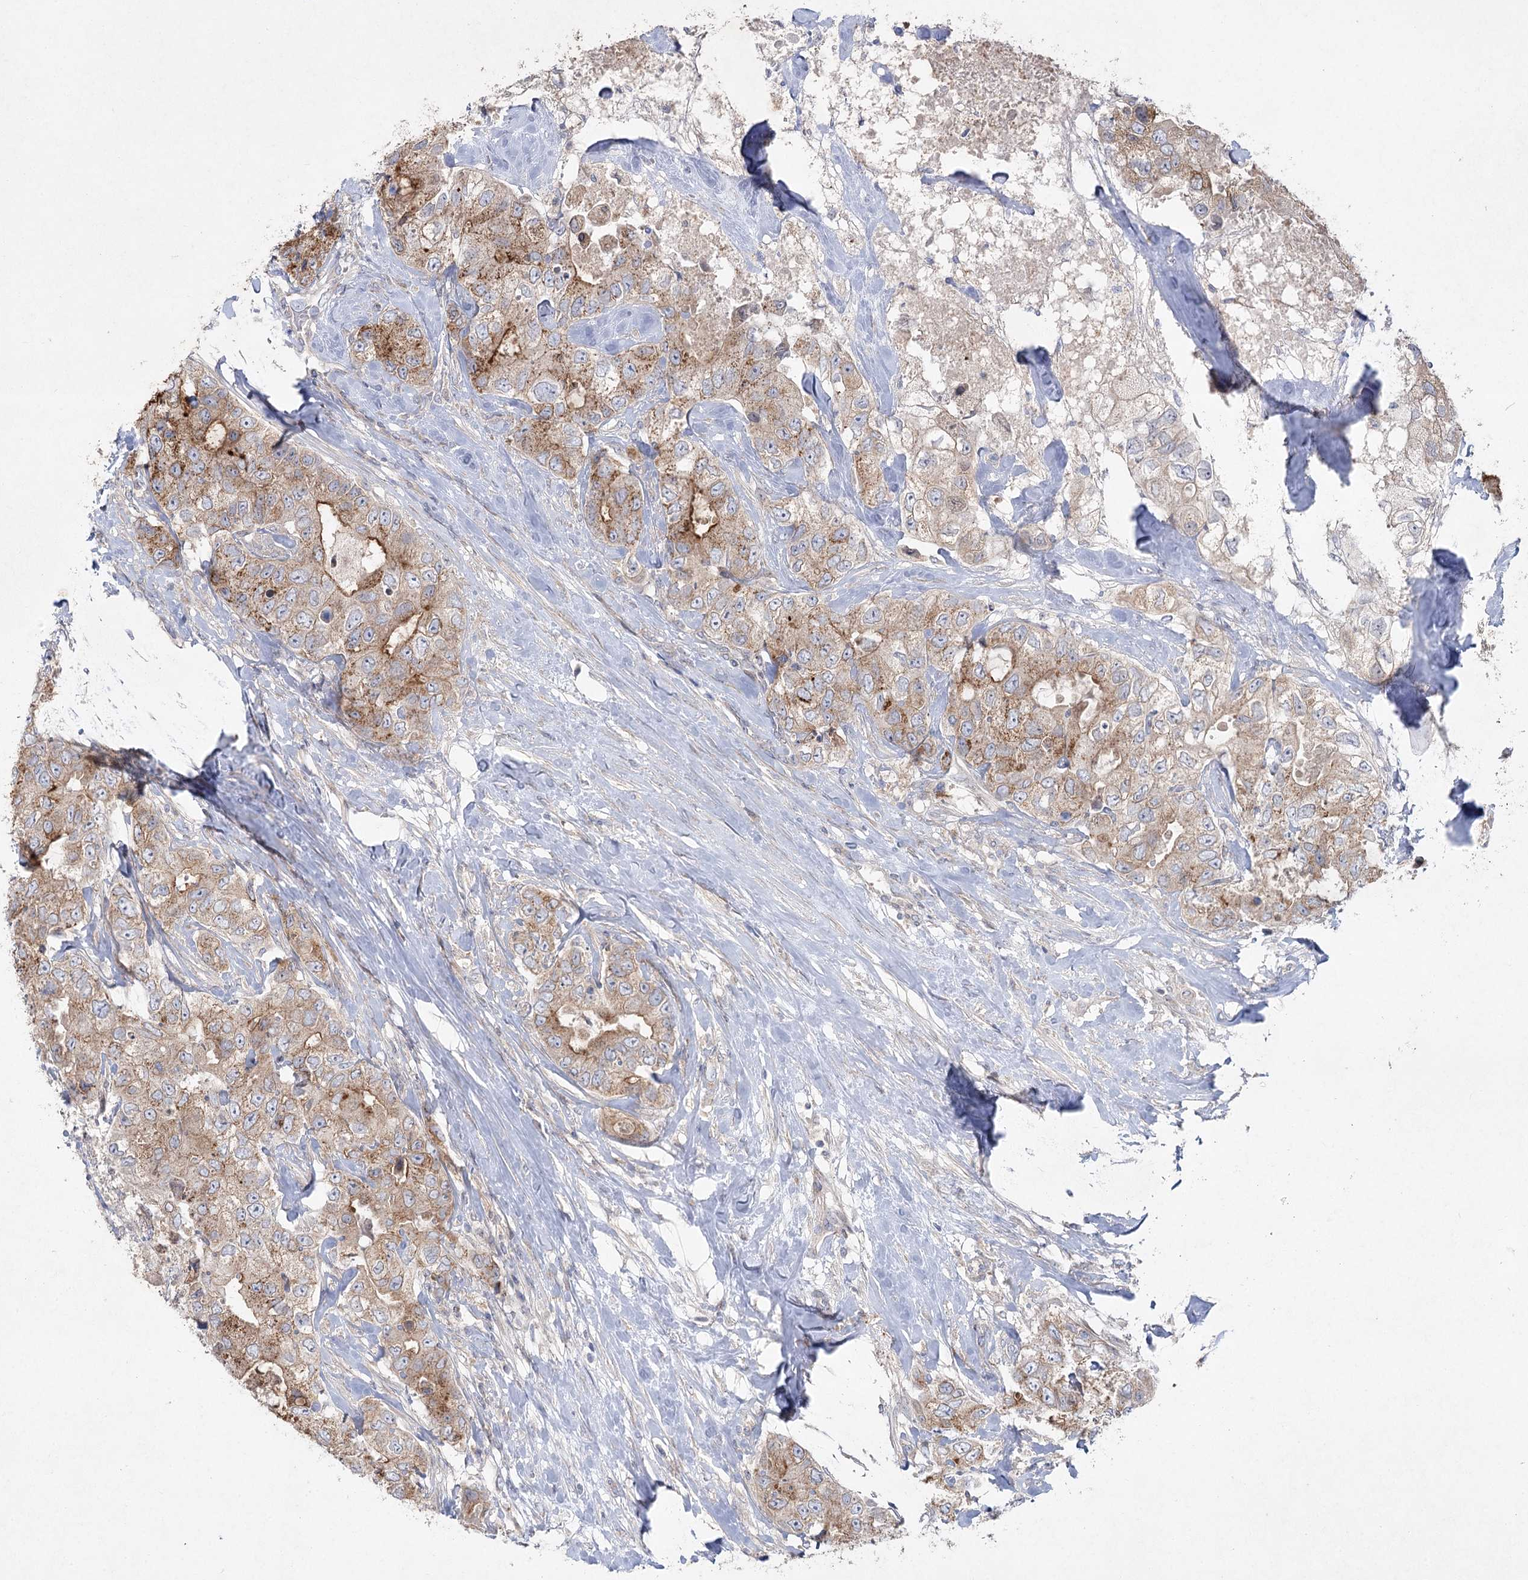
{"staining": {"intensity": "moderate", "quantity": ">75%", "location": "cytoplasmic/membranous"}, "tissue": "breast cancer", "cell_type": "Tumor cells", "image_type": "cancer", "snomed": [{"axis": "morphology", "description": "Duct carcinoma"}, {"axis": "topography", "description": "Breast"}], "caption": "Infiltrating ductal carcinoma (breast) stained with DAB (3,3'-diaminobenzidine) IHC shows medium levels of moderate cytoplasmic/membranous positivity in about >75% of tumor cells. The staining was performed using DAB (3,3'-diaminobenzidine), with brown indicating positive protein expression. Nuclei are stained blue with hematoxylin.", "gene": "SH3BP5L", "patient": {"sex": "female", "age": 62}}